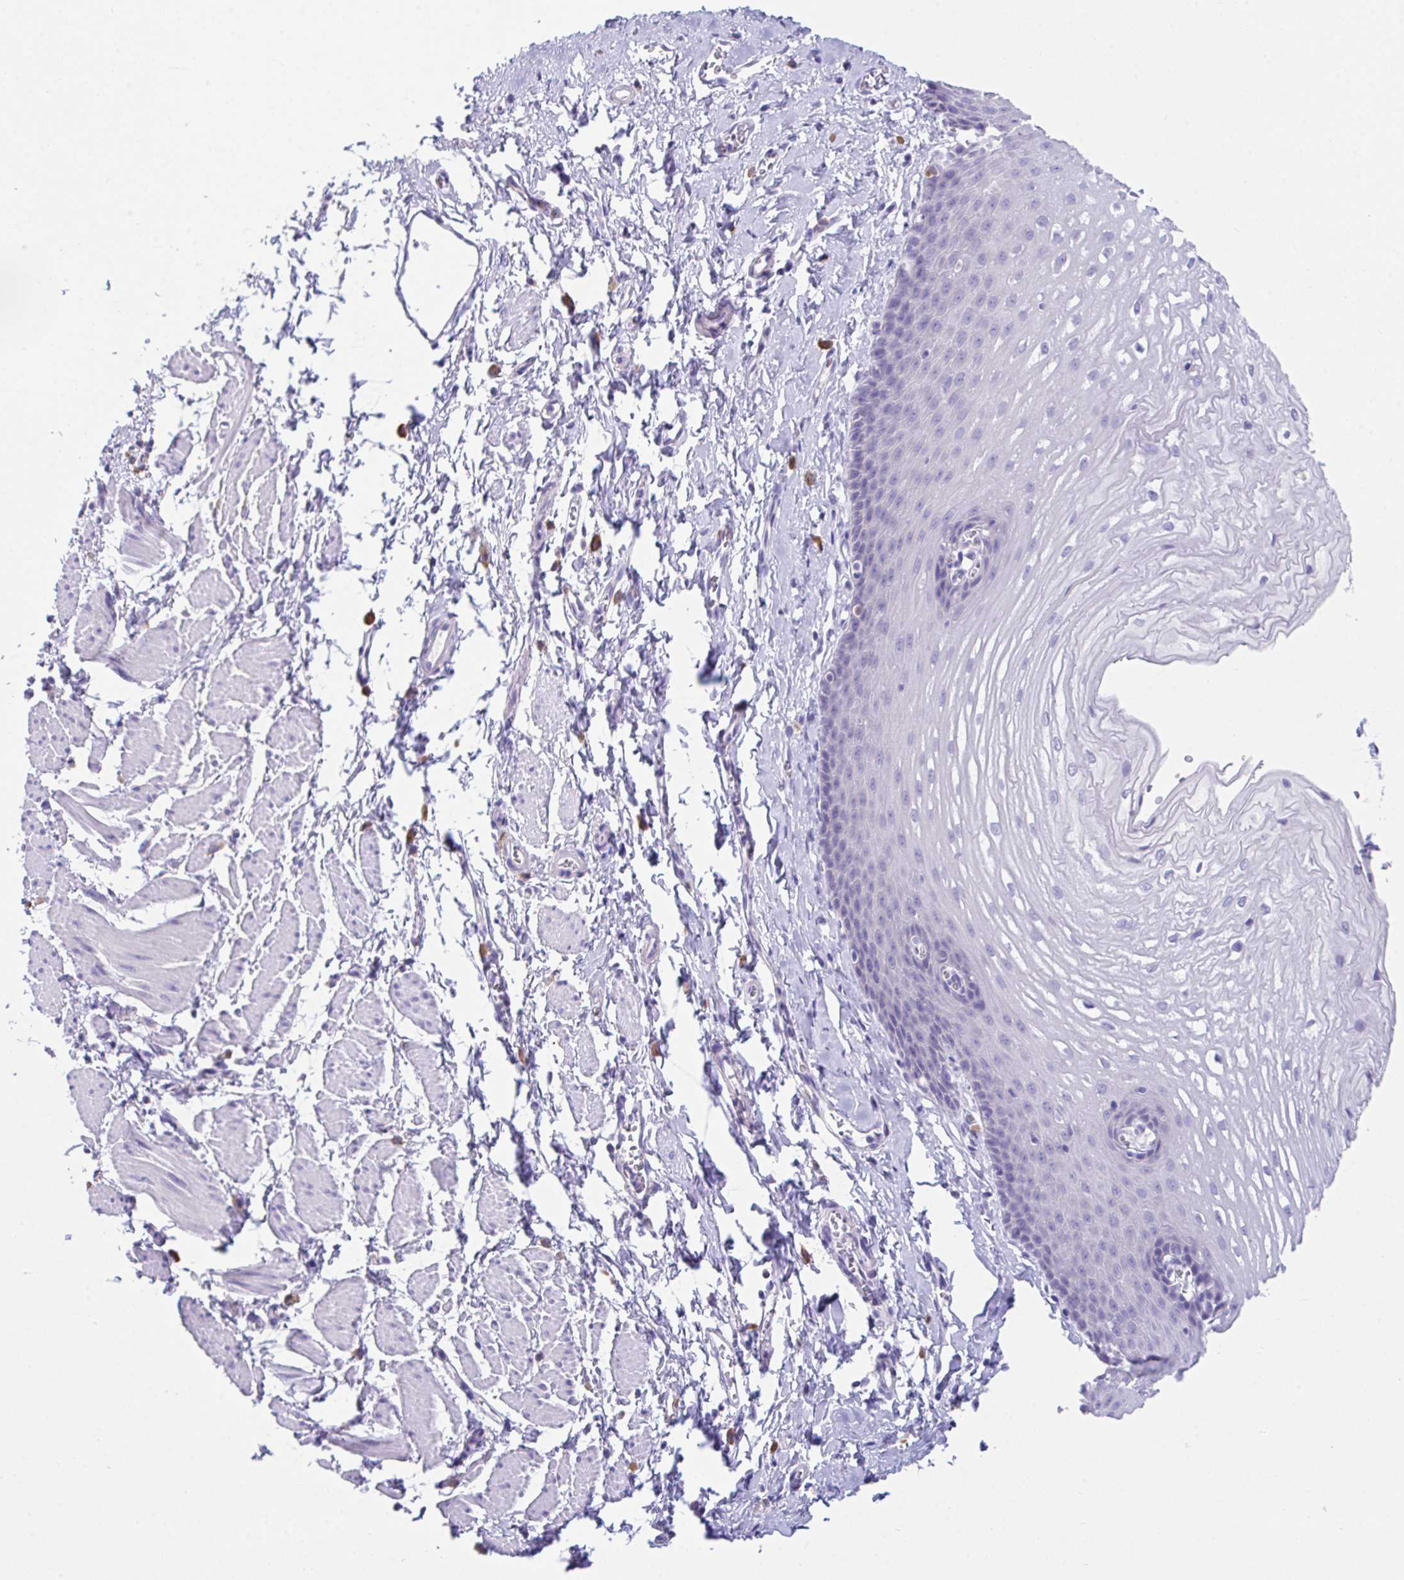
{"staining": {"intensity": "negative", "quantity": "none", "location": "none"}, "tissue": "esophagus", "cell_type": "Squamous epithelial cells", "image_type": "normal", "snomed": [{"axis": "morphology", "description": "Normal tissue, NOS"}, {"axis": "topography", "description": "Esophagus"}], "caption": "An immunohistochemistry (IHC) micrograph of normal esophagus is shown. There is no staining in squamous epithelial cells of esophagus.", "gene": "HACD4", "patient": {"sex": "male", "age": 70}}